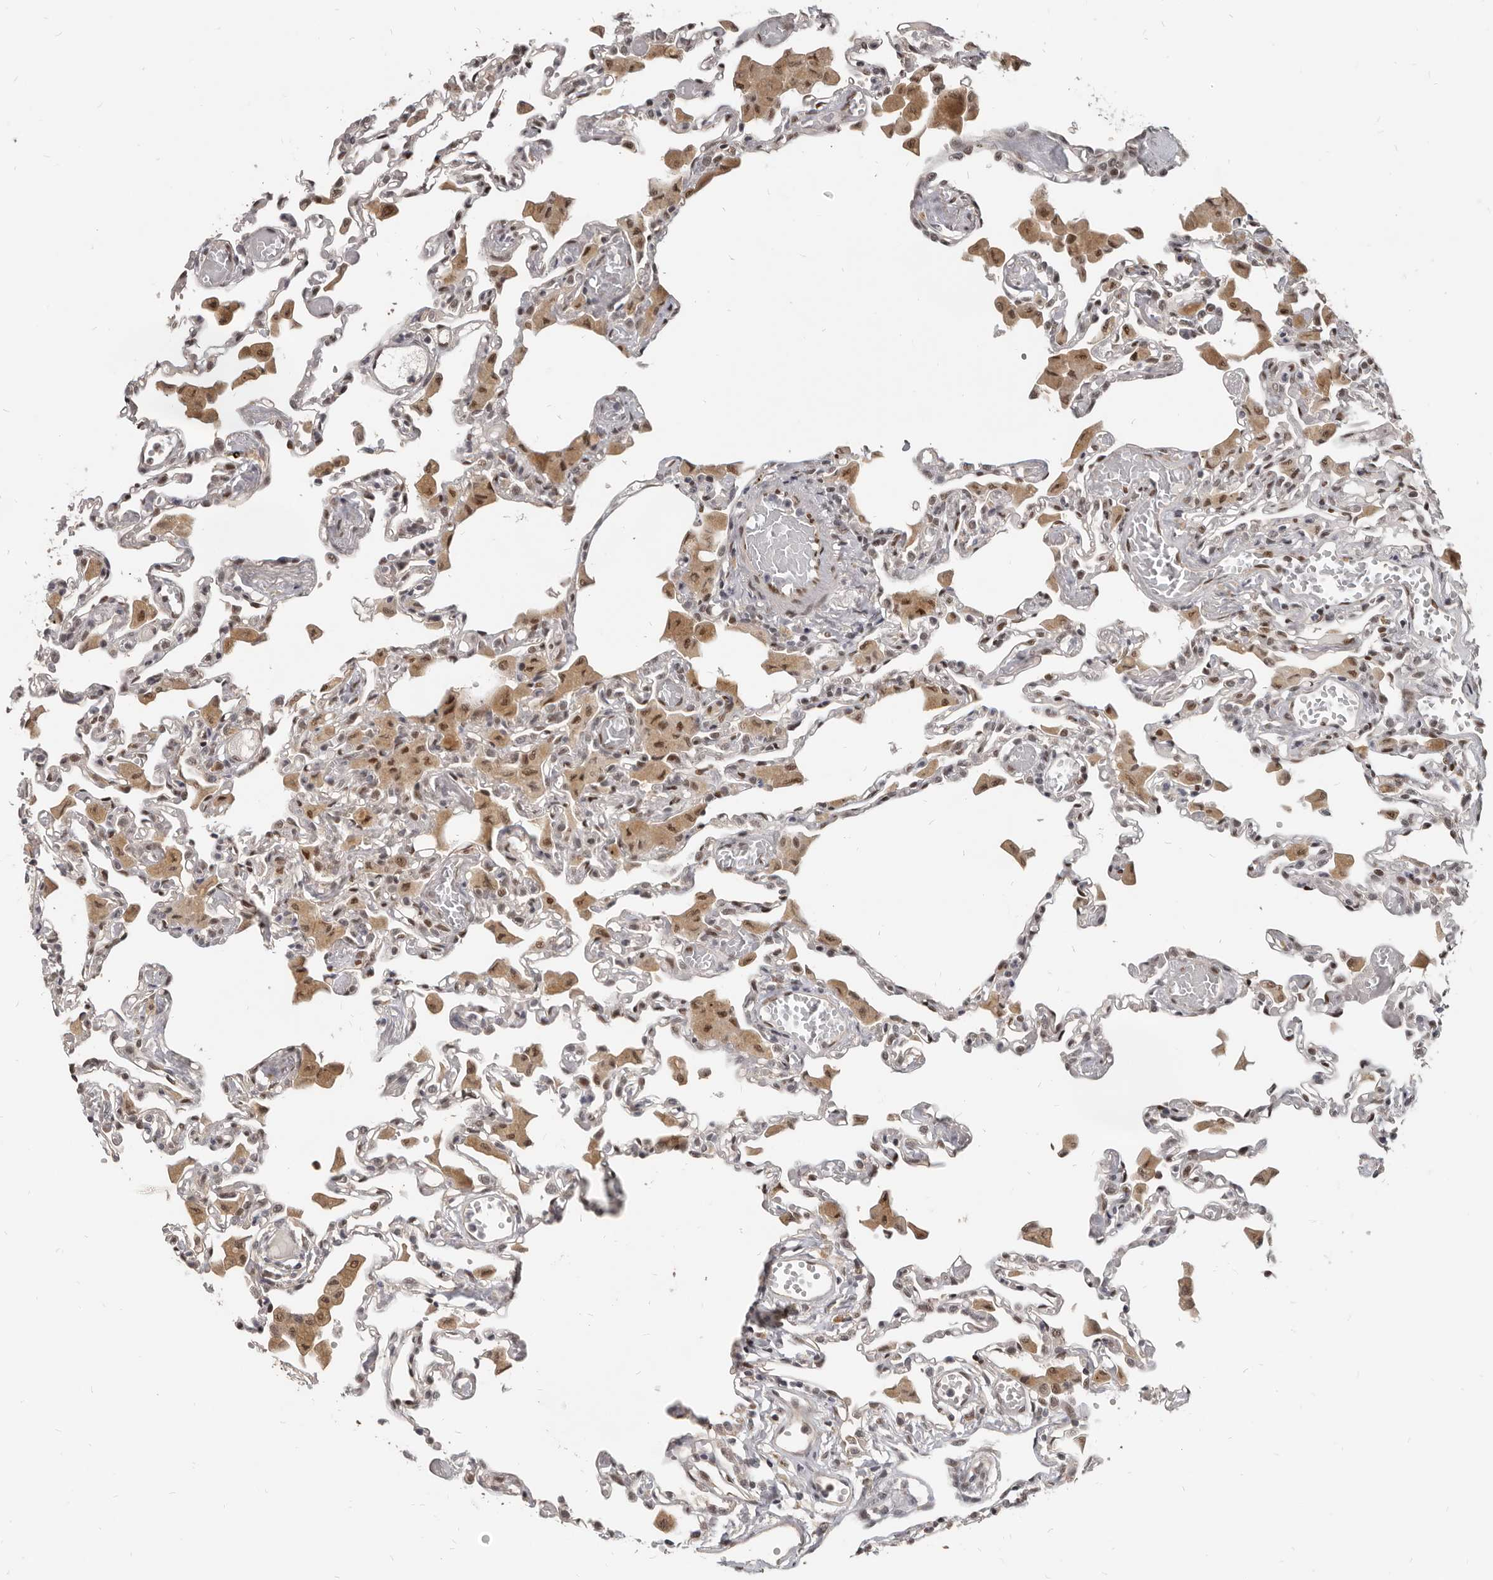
{"staining": {"intensity": "moderate", "quantity": ">75%", "location": "nuclear"}, "tissue": "lung", "cell_type": "Alveolar cells", "image_type": "normal", "snomed": [{"axis": "morphology", "description": "Normal tissue, NOS"}, {"axis": "topography", "description": "Bronchus"}, {"axis": "topography", "description": "Lung"}], "caption": "Moderate nuclear expression is identified in approximately >75% of alveolar cells in unremarkable lung.", "gene": "ATF5", "patient": {"sex": "female", "age": 49}}